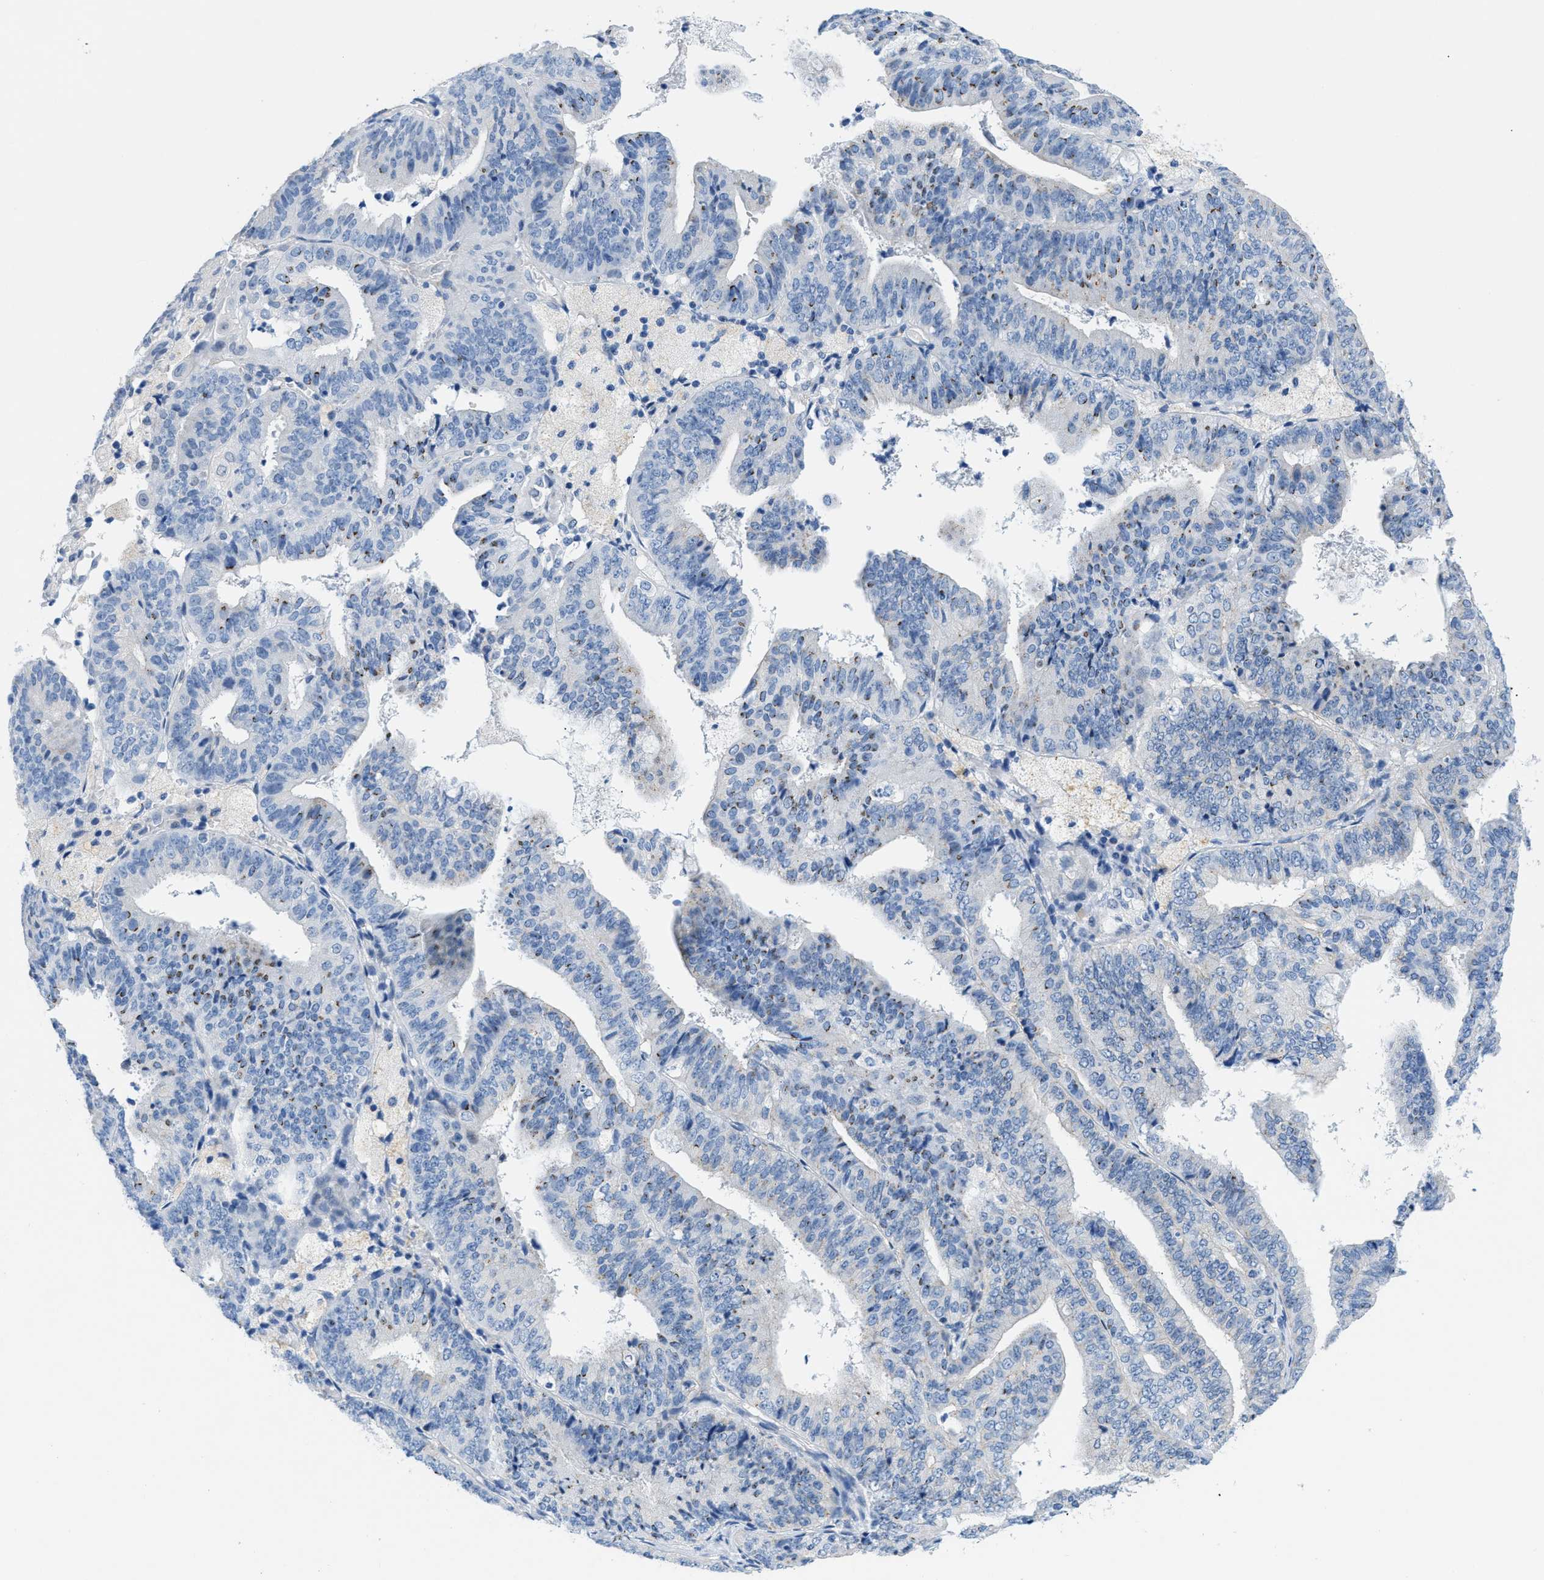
{"staining": {"intensity": "negative", "quantity": "none", "location": "none"}, "tissue": "endometrial cancer", "cell_type": "Tumor cells", "image_type": "cancer", "snomed": [{"axis": "morphology", "description": "Adenocarcinoma, NOS"}, {"axis": "topography", "description": "Endometrium"}], "caption": "Human endometrial cancer stained for a protein using immunohistochemistry (IHC) displays no staining in tumor cells.", "gene": "FDCSP", "patient": {"sex": "female", "age": 63}}